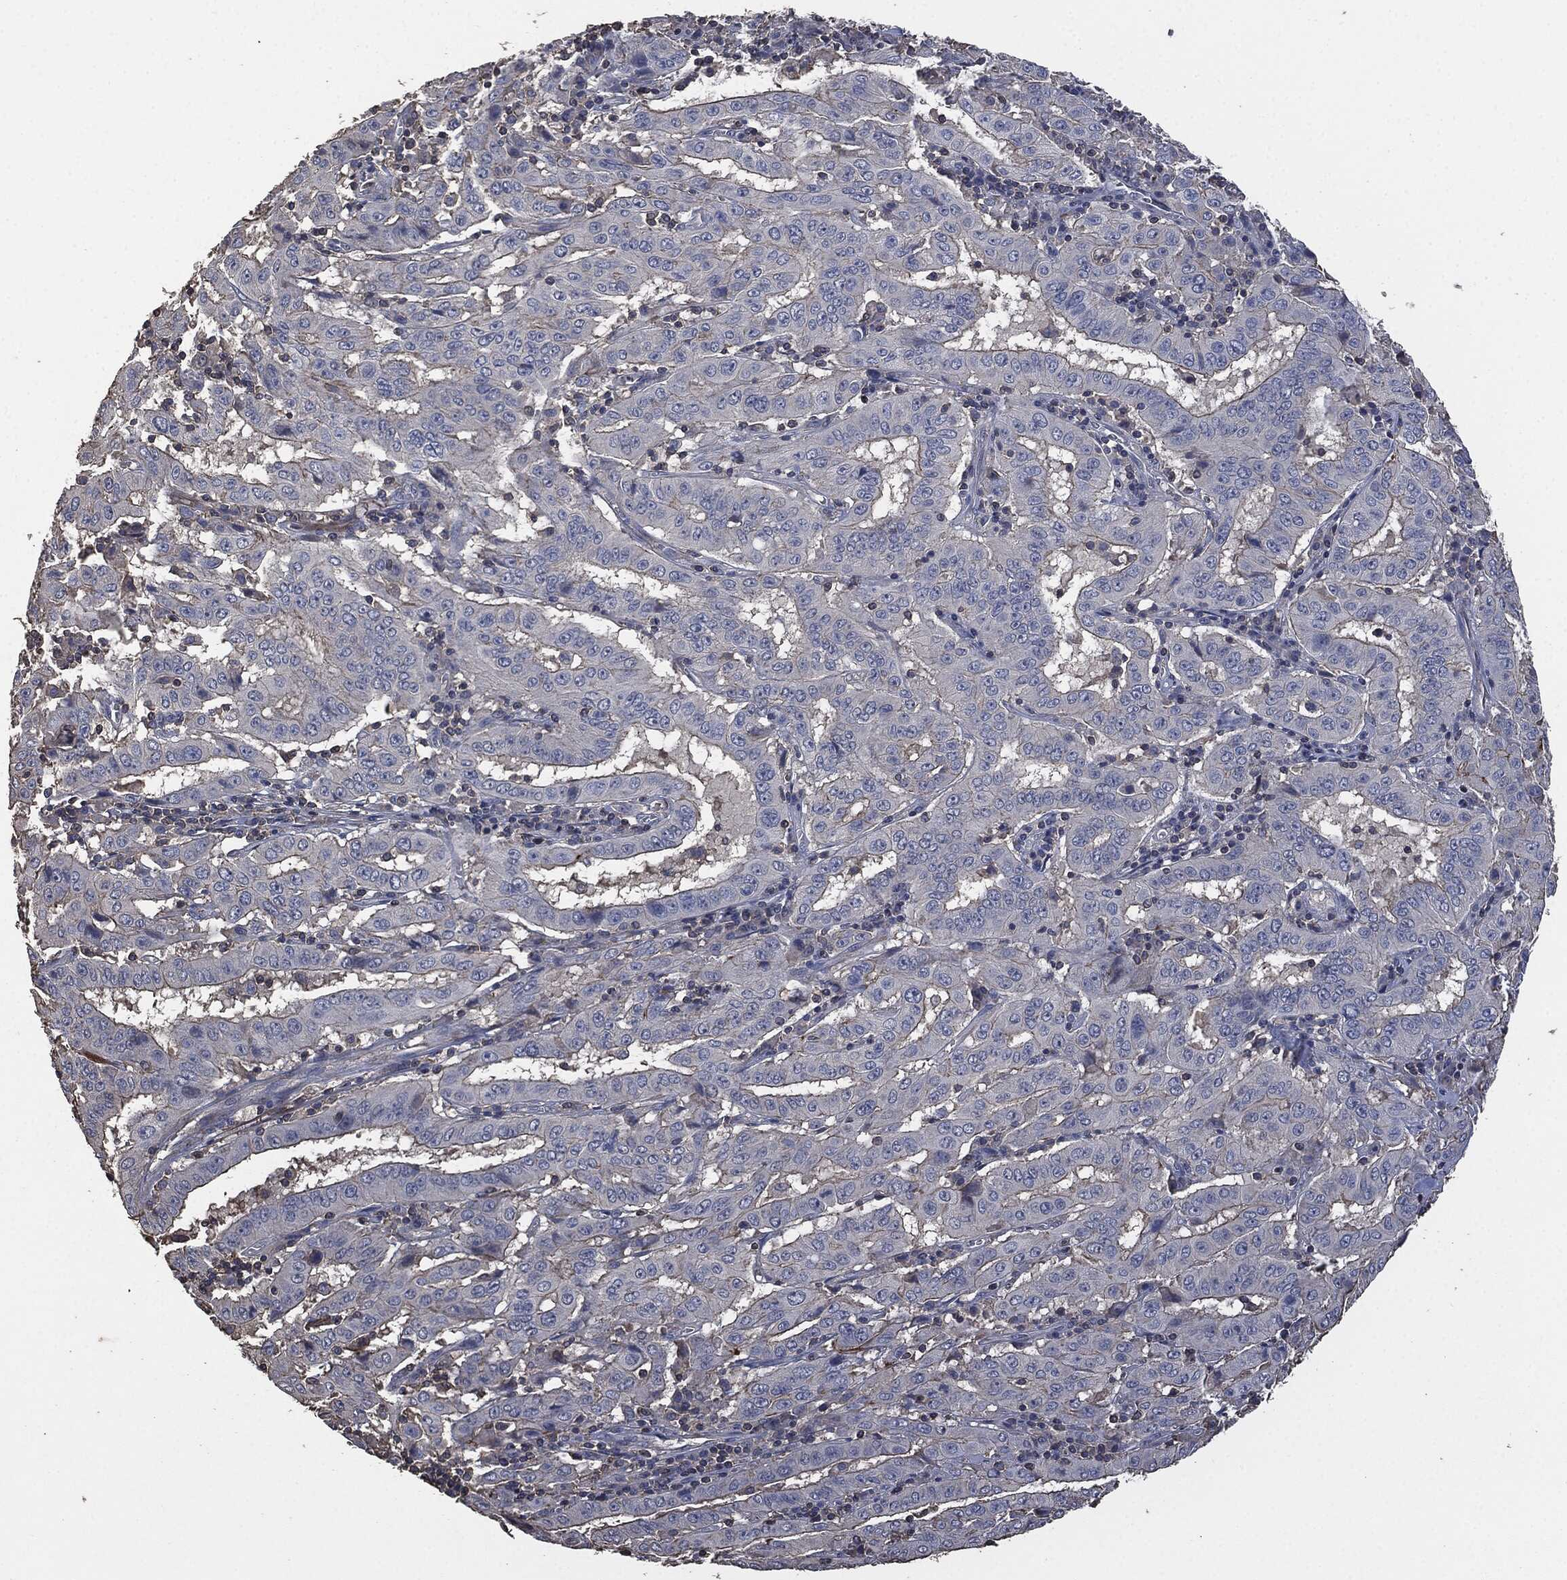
{"staining": {"intensity": "negative", "quantity": "none", "location": "none"}, "tissue": "pancreatic cancer", "cell_type": "Tumor cells", "image_type": "cancer", "snomed": [{"axis": "morphology", "description": "Adenocarcinoma, NOS"}, {"axis": "topography", "description": "Pancreas"}], "caption": "Immunohistochemistry (IHC) photomicrograph of pancreatic cancer (adenocarcinoma) stained for a protein (brown), which shows no expression in tumor cells. (DAB (3,3'-diaminobenzidine) IHC with hematoxylin counter stain).", "gene": "MSLN", "patient": {"sex": "male", "age": 63}}